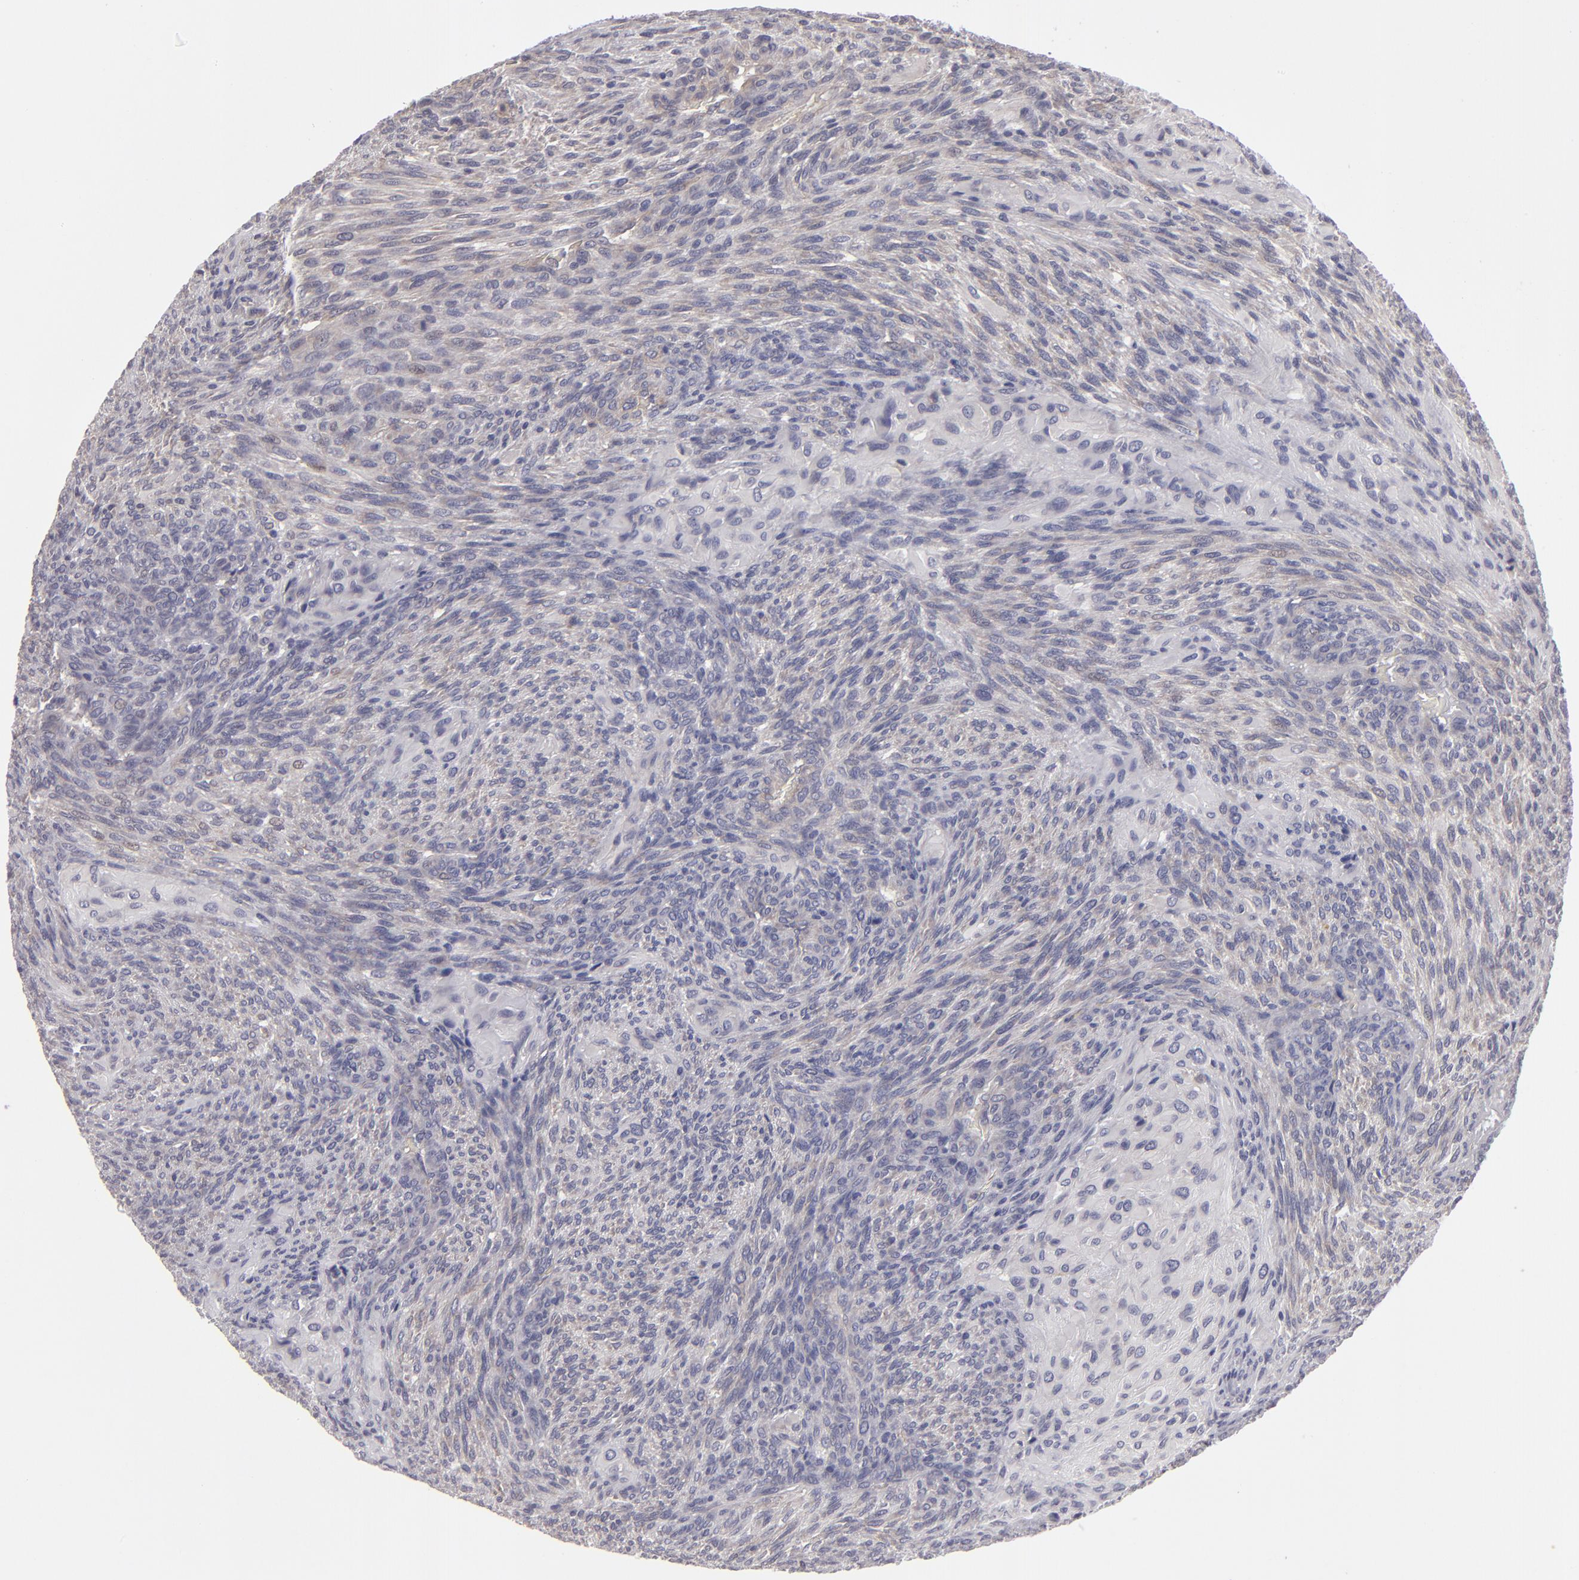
{"staining": {"intensity": "weak", "quantity": "25%-75%", "location": "cytoplasmic/membranous"}, "tissue": "glioma", "cell_type": "Tumor cells", "image_type": "cancer", "snomed": [{"axis": "morphology", "description": "Glioma, malignant, High grade"}, {"axis": "topography", "description": "Cerebral cortex"}], "caption": "High-power microscopy captured an immunohistochemistry micrograph of glioma, revealing weak cytoplasmic/membranous positivity in about 25%-75% of tumor cells.", "gene": "ZNF175", "patient": {"sex": "female", "age": 55}}